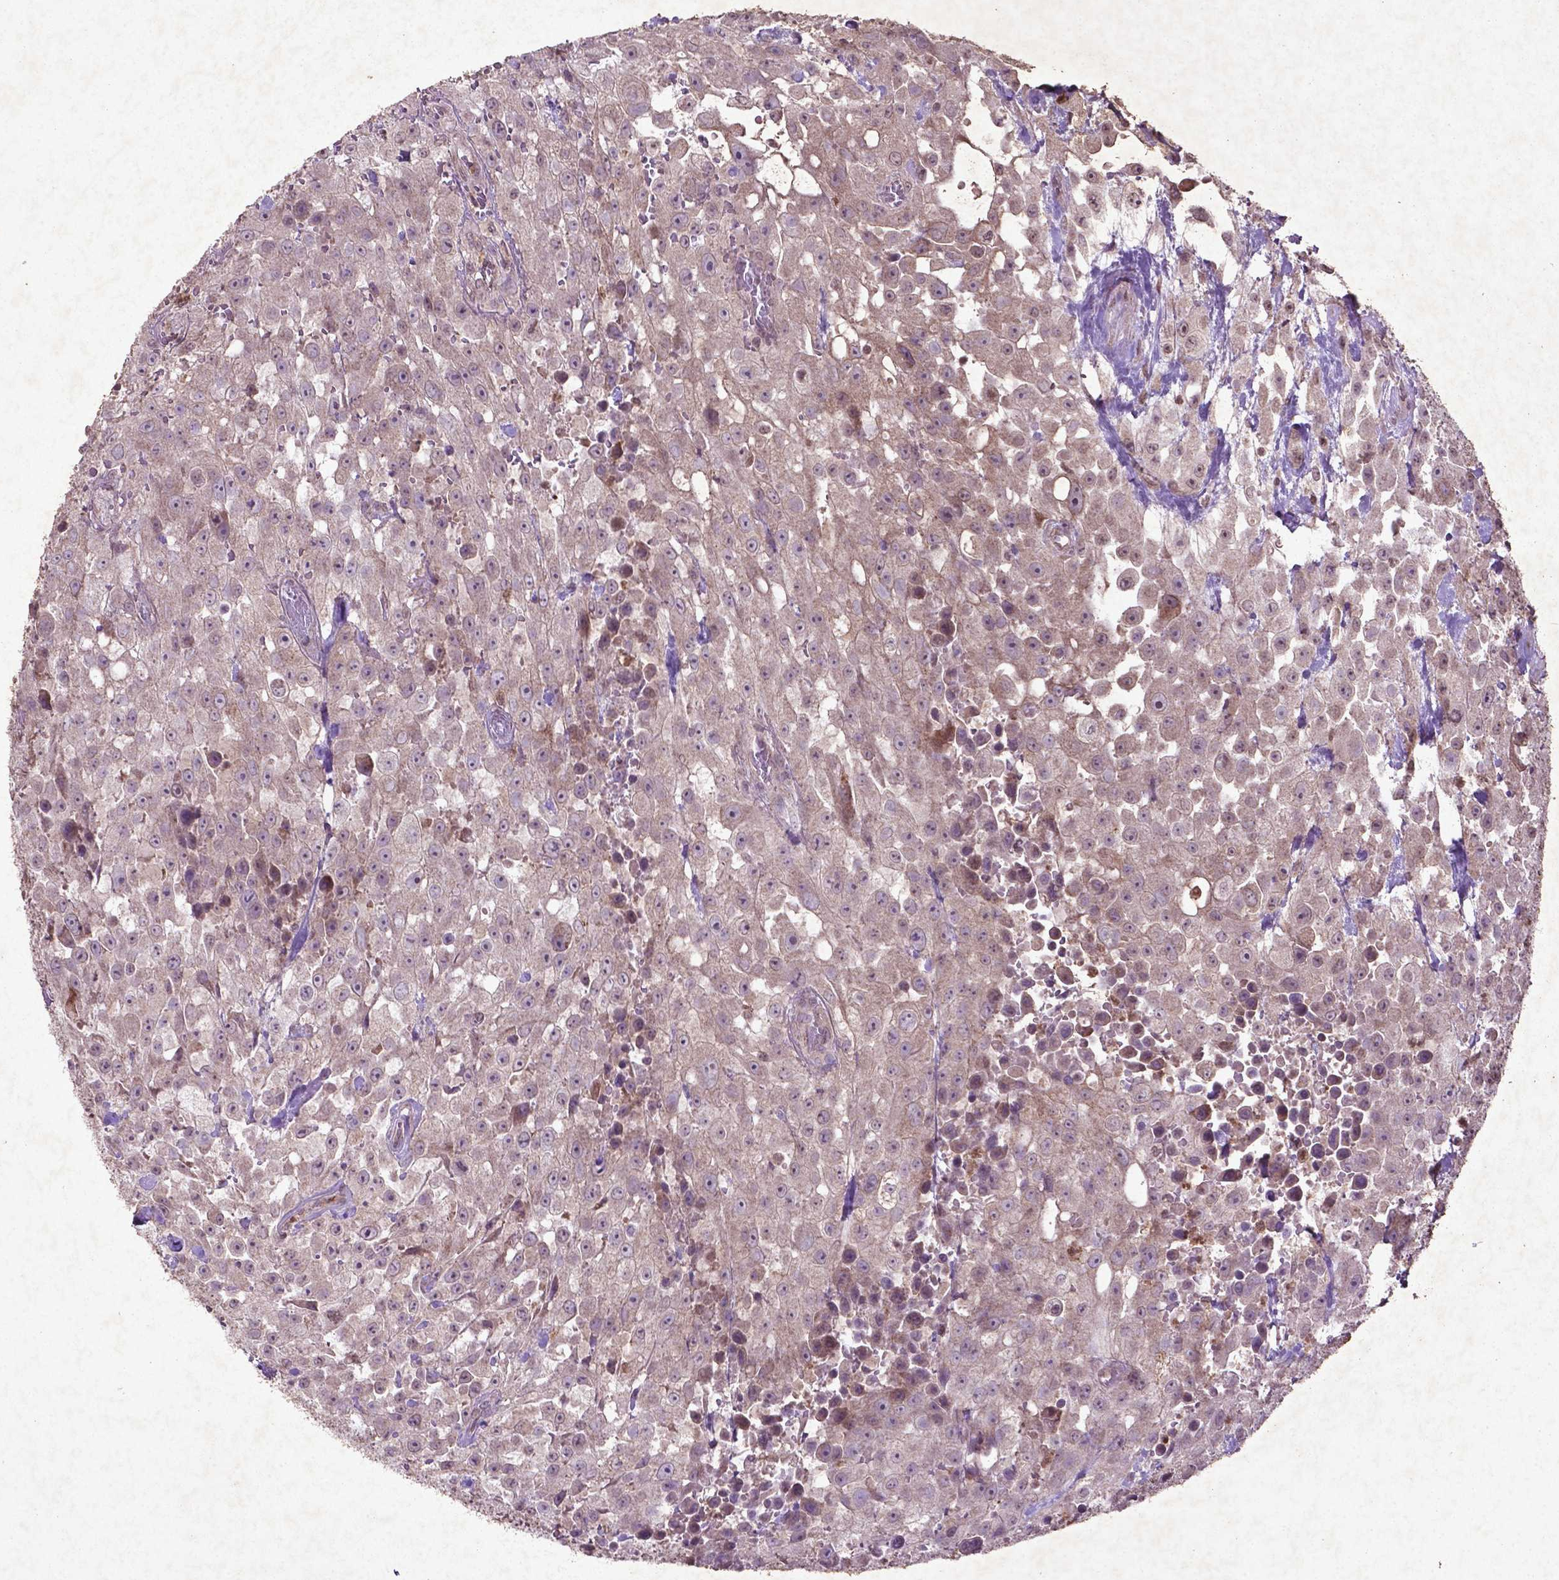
{"staining": {"intensity": "weak", "quantity": "25%-75%", "location": "nuclear"}, "tissue": "urothelial cancer", "cell_type": "Tumor cells", "image_type": "cancer", "snomed": [{"axis": "morphology", "description": "Urothelial carcinoma, High grade"}, {"axis": "topography", "description": "Urinary bladder"}], "caption": "IHC of human urothelial carcinoma (high-grade) displays low levels of weak nuclear expression in approximately 25%-75% of tumor cells. (brown staining indicates protein expression, while blue staining denotes nuclei).", "gene": "MTOR", "patient": {"sex": "male", "age": 79}}